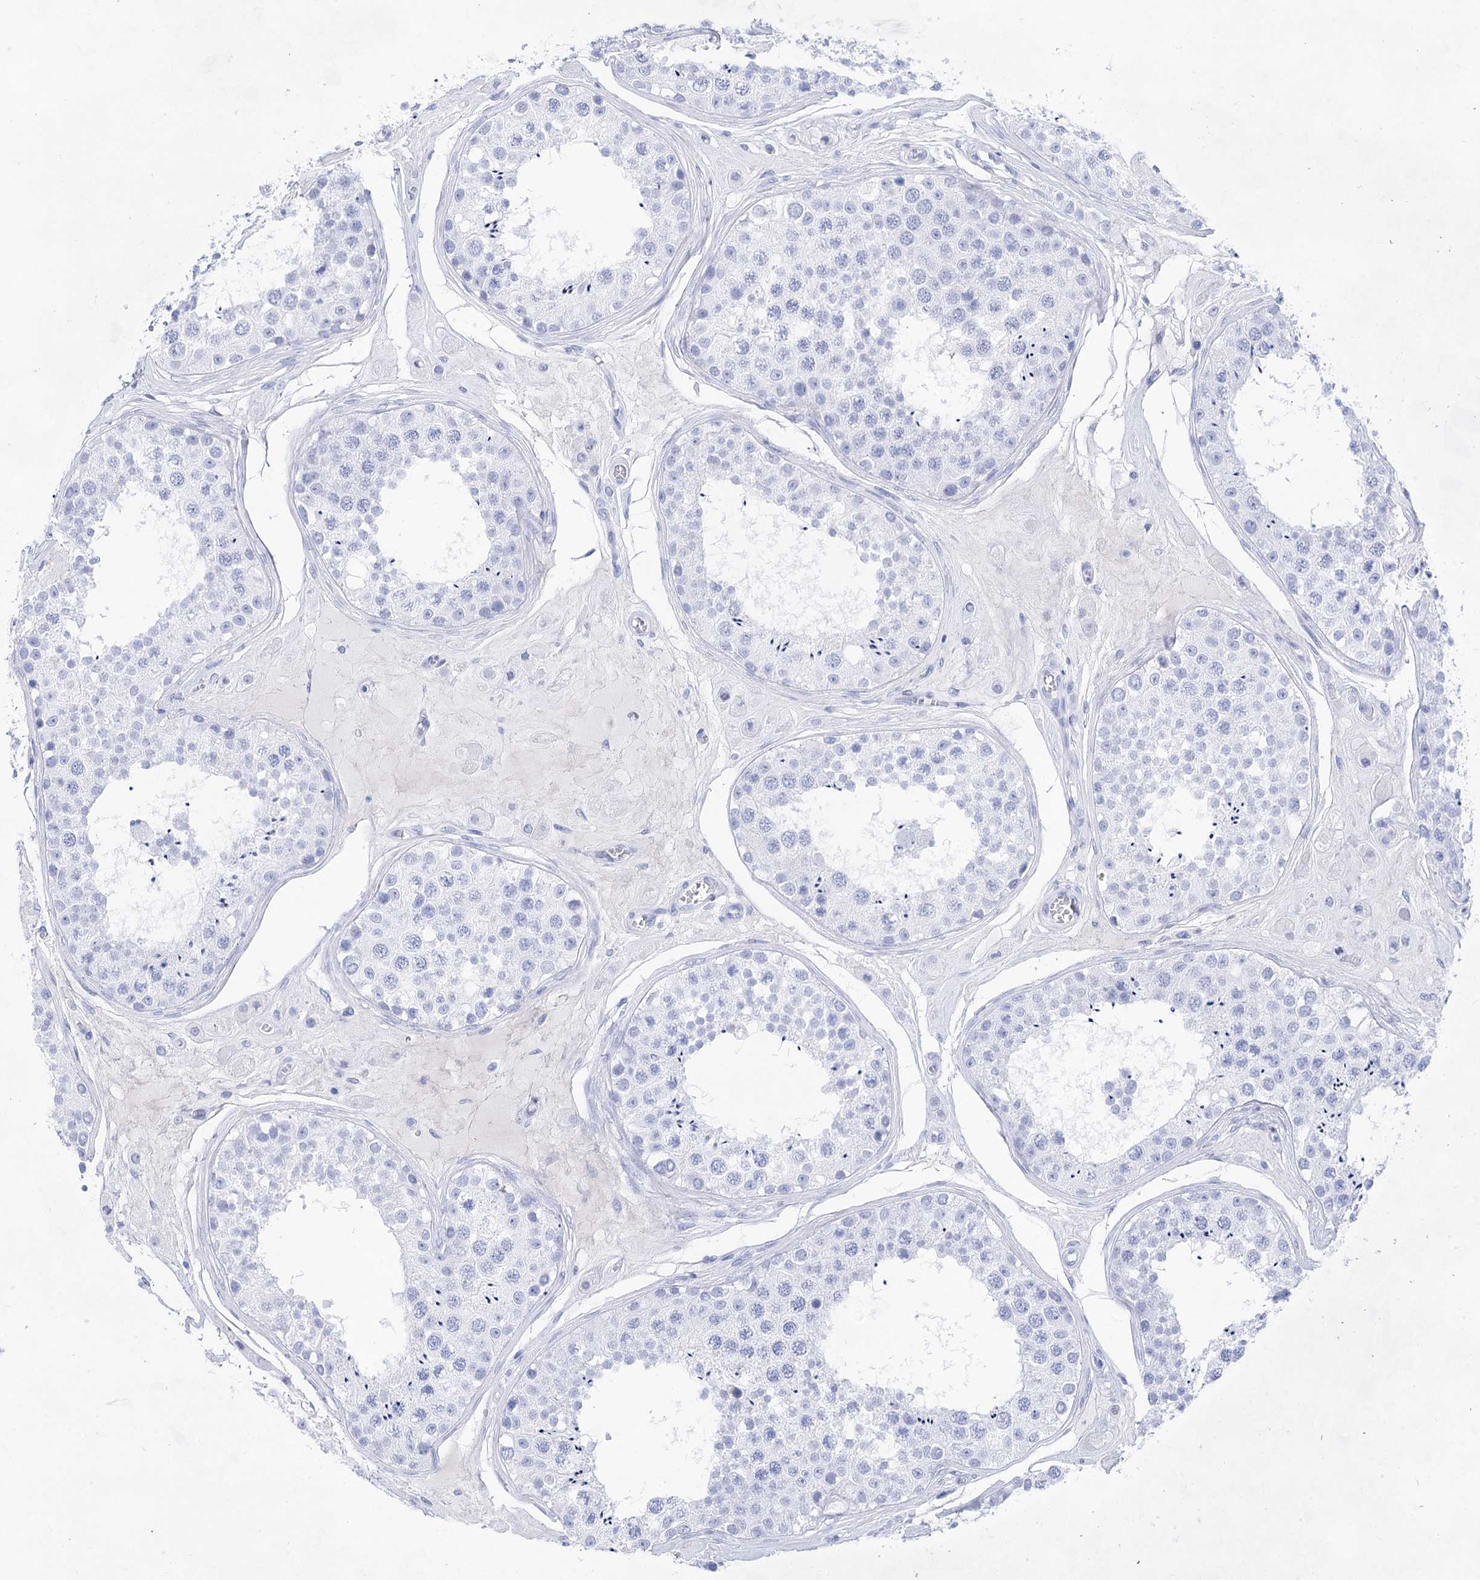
{"staining": {"intensity": "negative", "quantity": "none", "location": "none"}, "tissue": "testis", "cell_type": "Cells in seminiferous ducts", "image_type": "normal", "snomed": [{"axis": "morphology", "description": "Normal tissue, NOS"}, {"axis": "topography", "description": "Testis"}], "caption": "Immunohistochemical staining of normal testis displays no significant expression in cells in seminiferous ducts. (Brightfield microscopy of DAB IHC at high magnification).", "gene": "LALBA", "patient": {"sex": "male", "age": 25}}